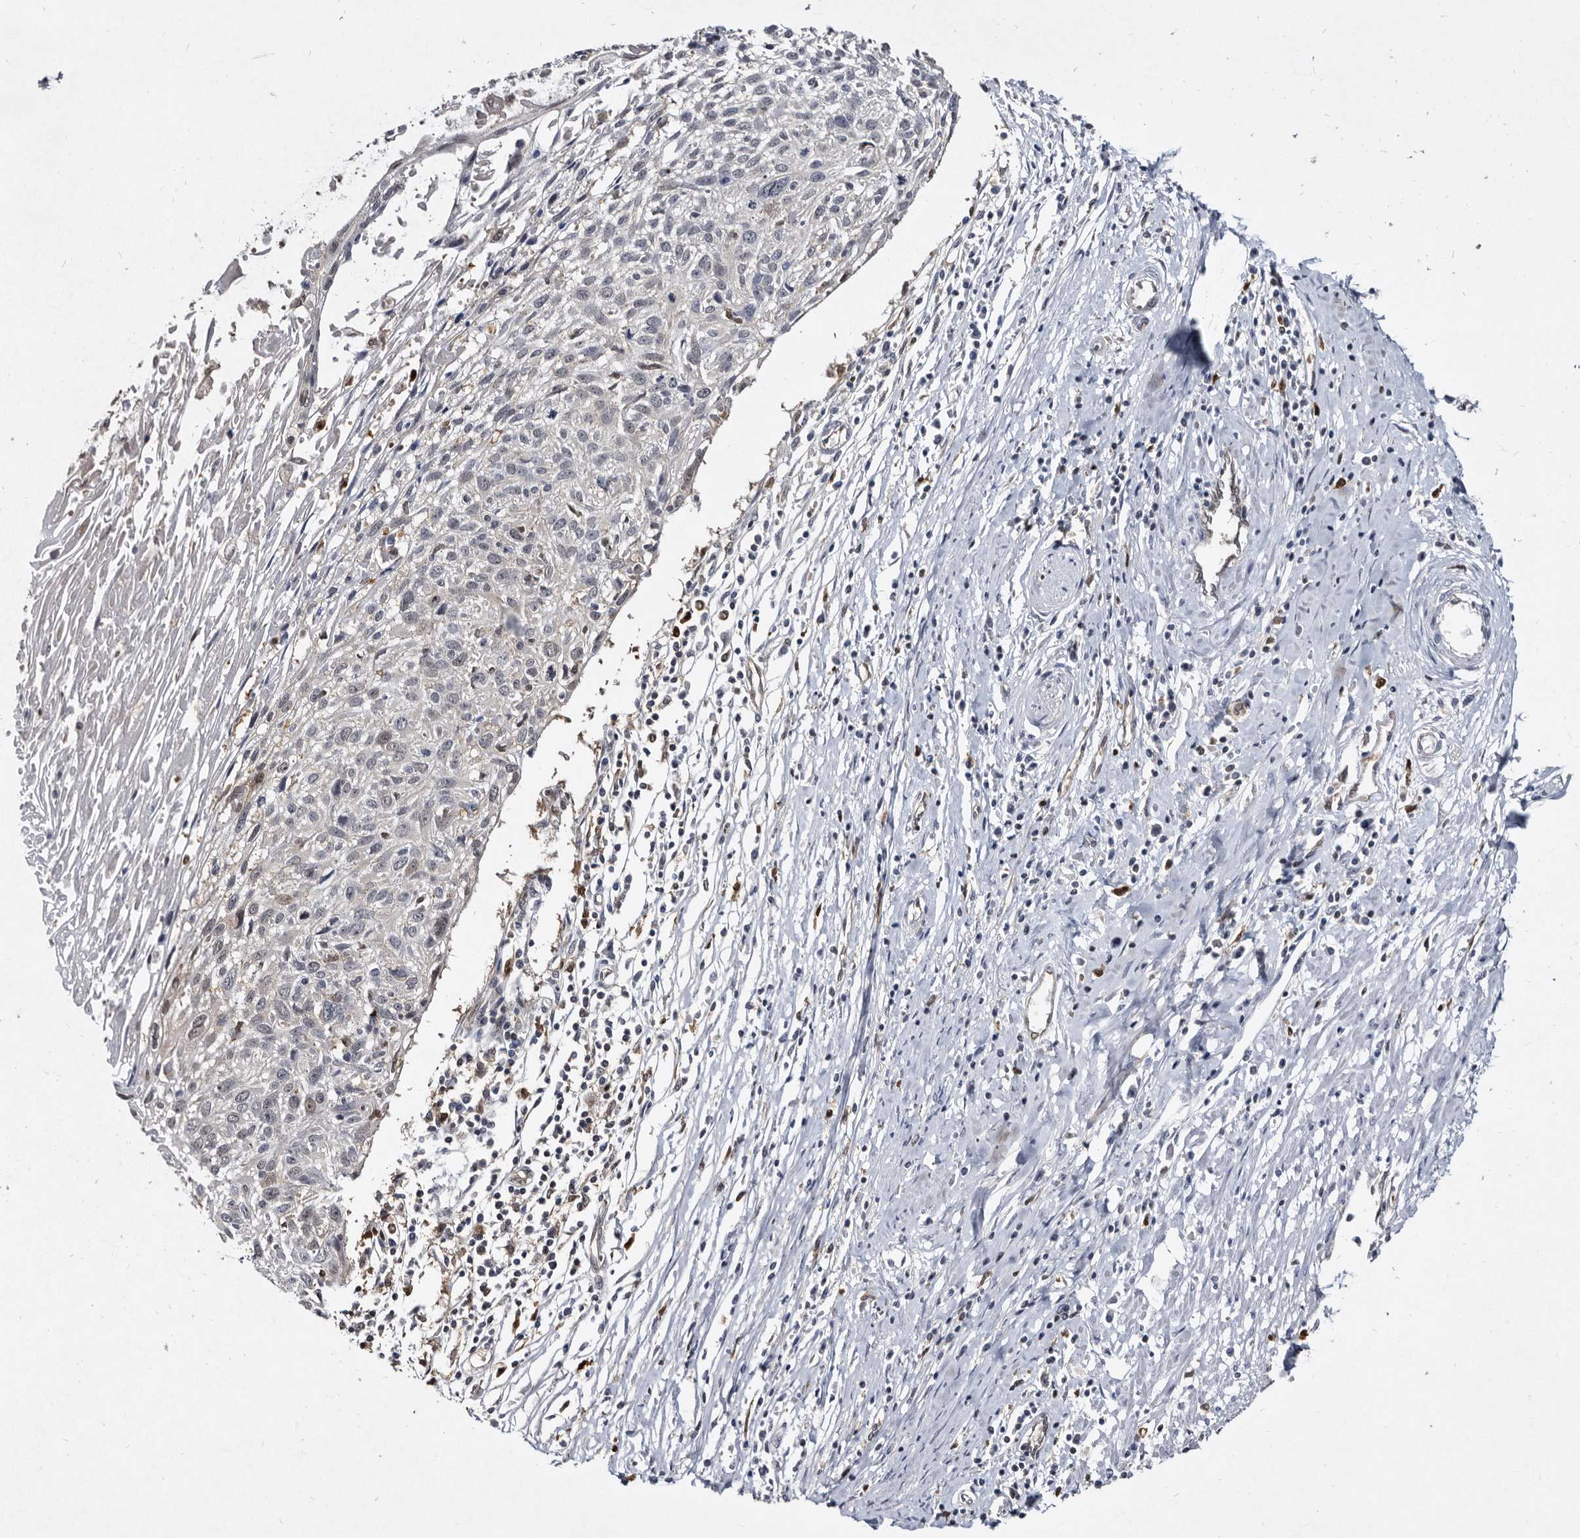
{"staining": {"intensity": "negative", "quantity": "none", "location": "none"}, "tissue": "cervical cancer", "cell_type": "Tumor cells", "image_type": "cancer", "snomed": [{"axis": "morphology", "description": "Squamous cell carcinoma, NOS"}, {"axis": "topography", "description": "Cervix"}], "caption": "Squamous cell carcinoma (cervical) stained for a protein using IHC reveals no expression tumor cells.", "gene": "SERPINB8", "patient": {"sex": "female", "age": 51}}